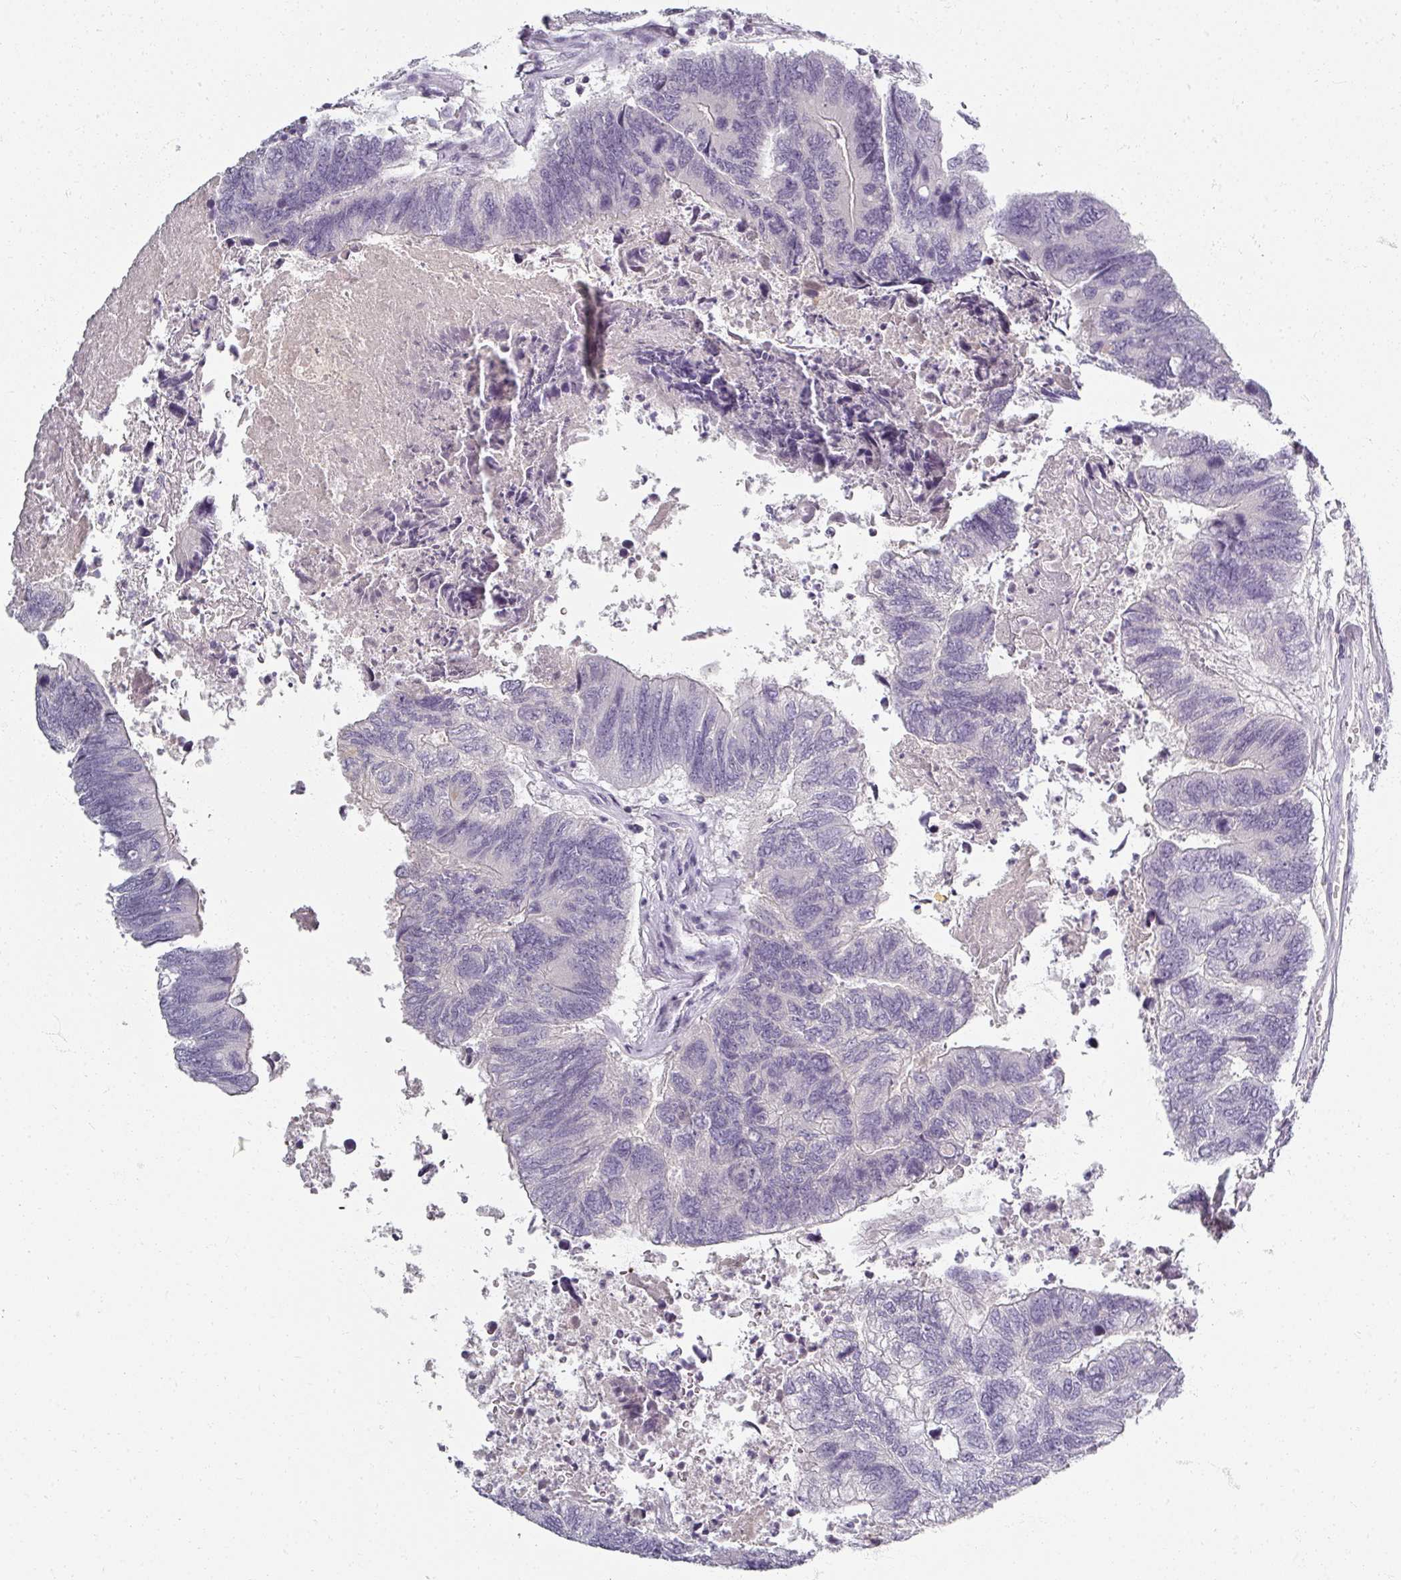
{"staining": {"intensity": "negative", "quantity": "none", "location": "none"}, "tissue": "colorectal cancer", "cell_type": "Tumor cells", "image_type": "cancer", "snomed": [{"axis": "morphology", "description": "Adenocarcinoma, NOS"}, {"axis": "topography", "description": "Colon"}], "caption": "IHC photomicrograph of neoplastic tissue: adenocarcinoma (colorectal) stained with DAB (3,3'-diaminobenzidine) exhibits no significant protein positivity in tumor cells.", "gene": "REG3G", "patient": {"sex": "female", "age": 67}}